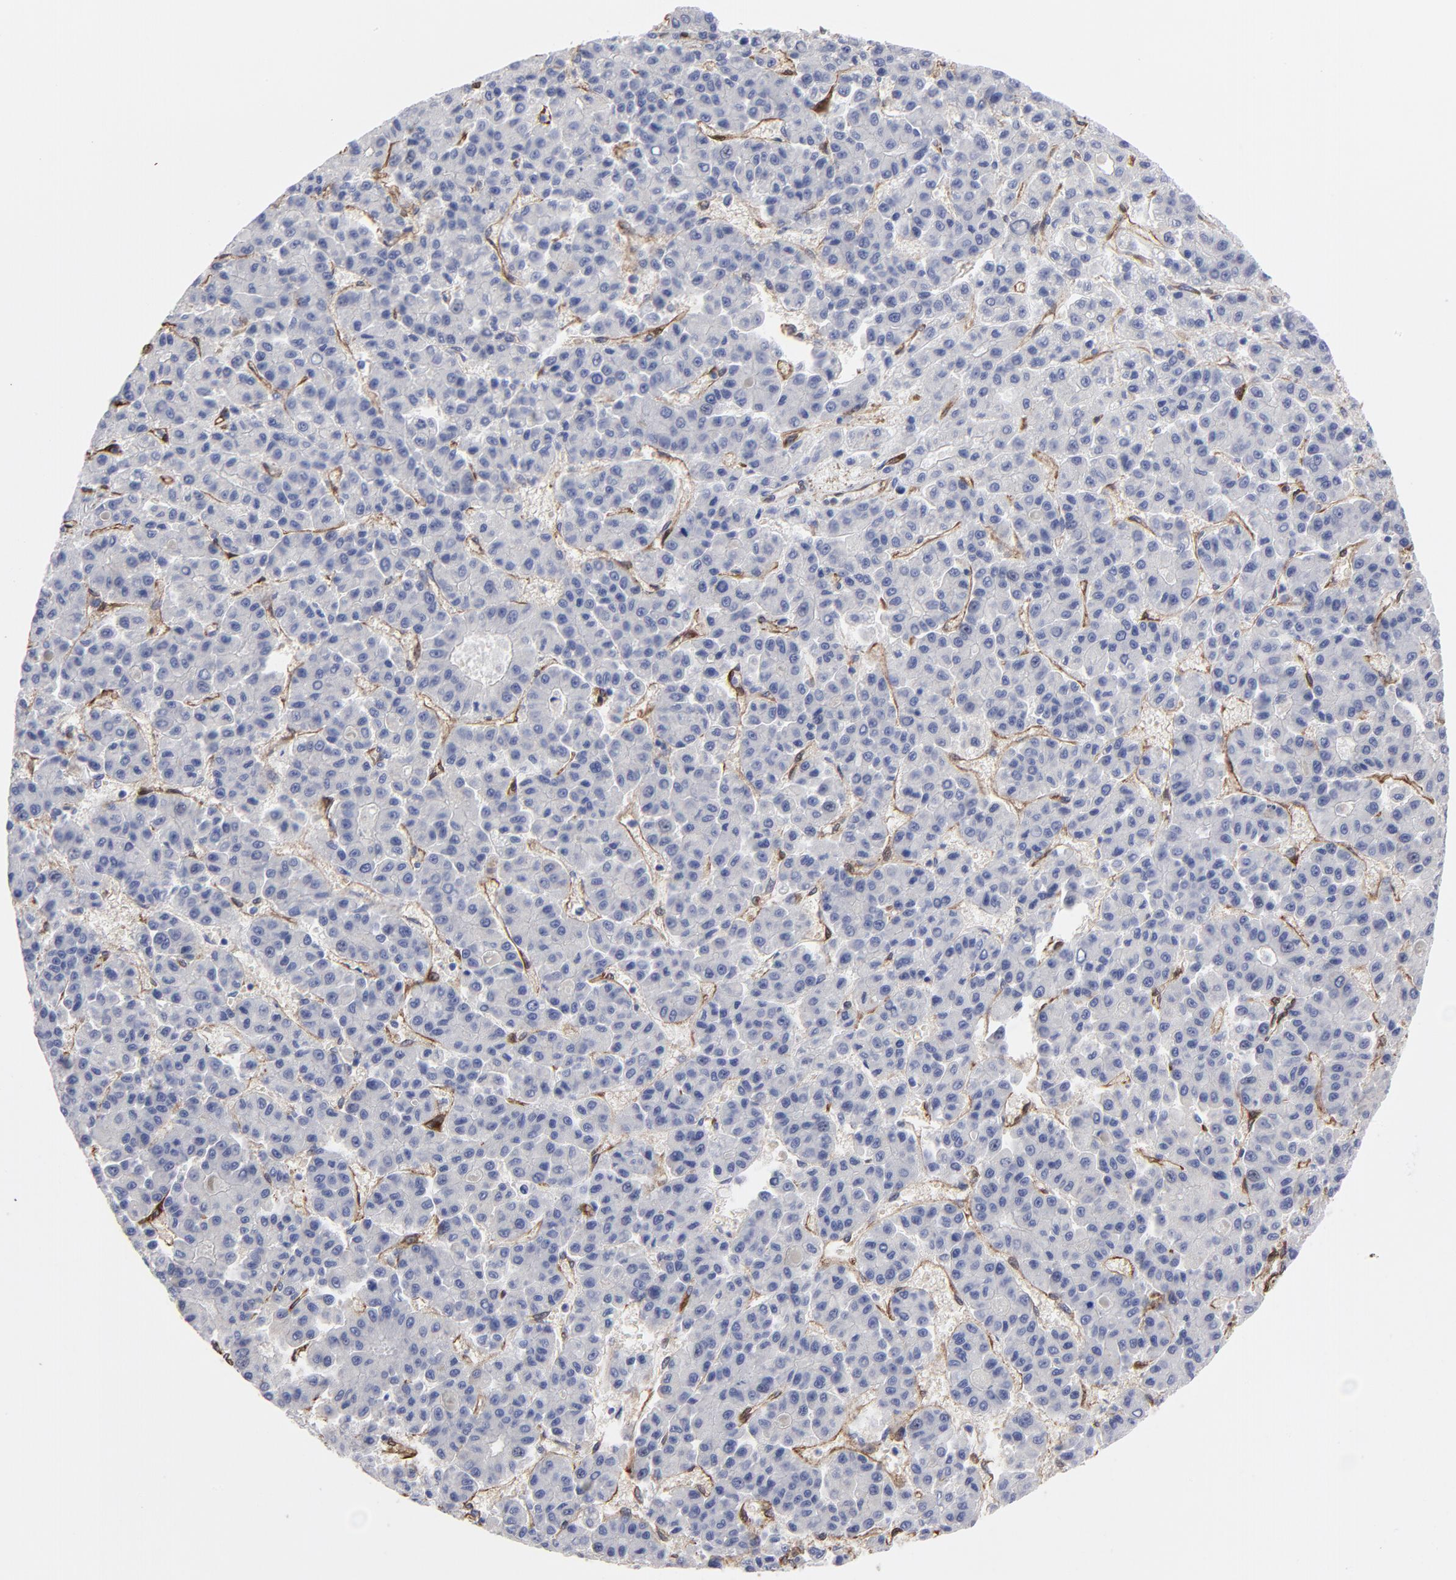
{"staining": {"intensity": "negative", "quantity": "none", "location": "none"}, "tissue": "liver cancer", "cell_type": "Tumor cells", "image_type": "cancer", "snomed": [{"axis": "morphology", "description": "Carcinoma, Hepatocellular, NOS"}, {"axis": "topography", "description": "Liver"}], "caption": "Immunohistochemical staining of liver cancer displays no significant expression in tumor cells. (Stains: DAB IHC with hematoxylin counter stain, Microscopy: brightfield microscopy at high magnification).", "gene": "CILP", "patient": {"sex": "male", "age": 70}}